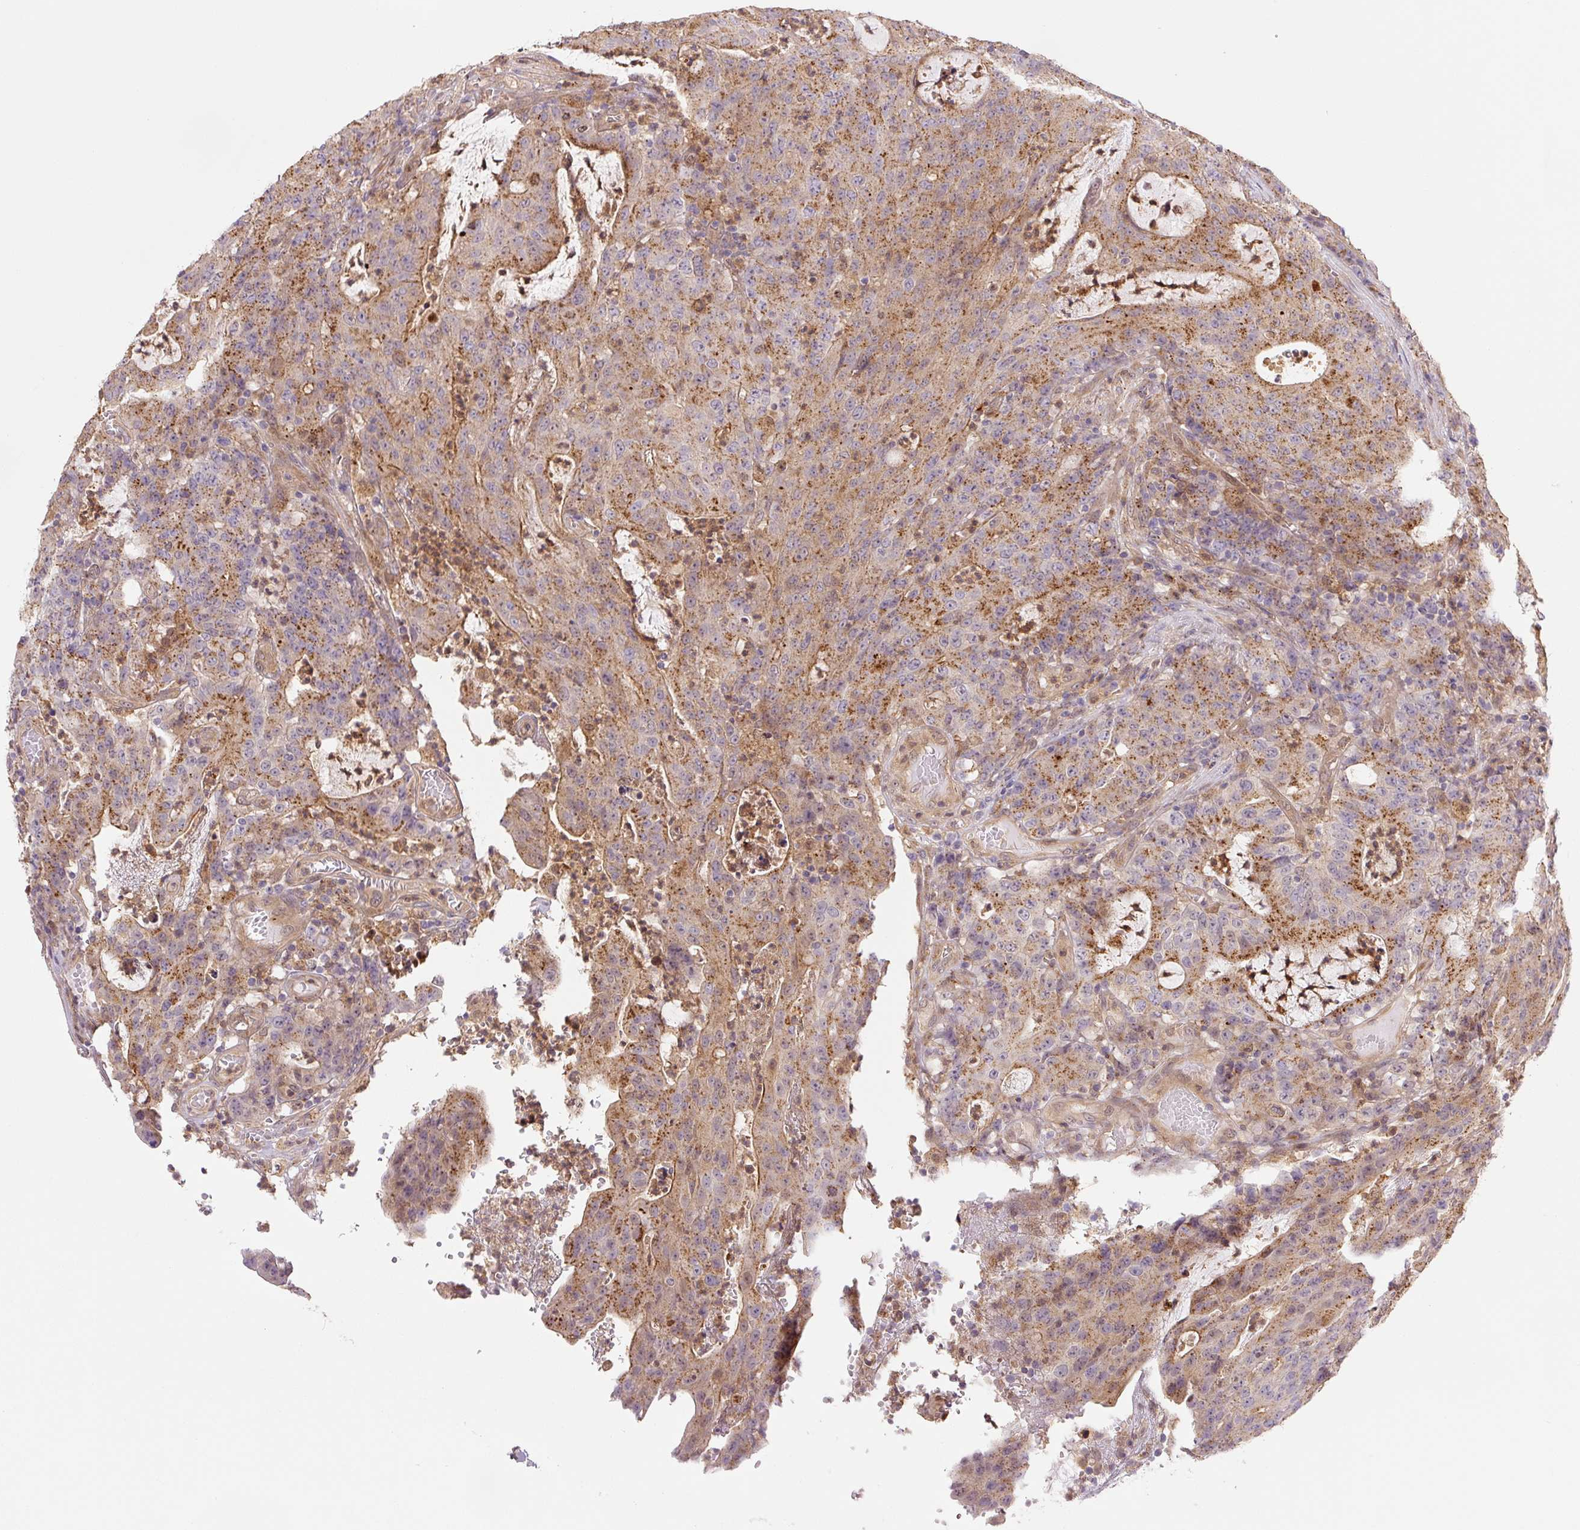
{"staining": {"intensity": "moderate", "quantity": ">75%", "location": "cytoplasmic/membranous"}, "tissue": "colorectal cancer", "cell_type": "Tumor cells", "image_type": "cancer", "snomed": [{"axis": "morphology", "description": "Adenocarcinoma, NOS"}, {"axis": "topography", "description": "Colon"}], "caption": "This image exhibits immunohistochemistry staining of human colorectal cancer (adenocarcinoma), with medium moderate cytoplasmic/membranous staining in approximately >75% of tumor cells.", "gene": "ZSWIM7", "patient": {"sex": "male", "age": 83}}